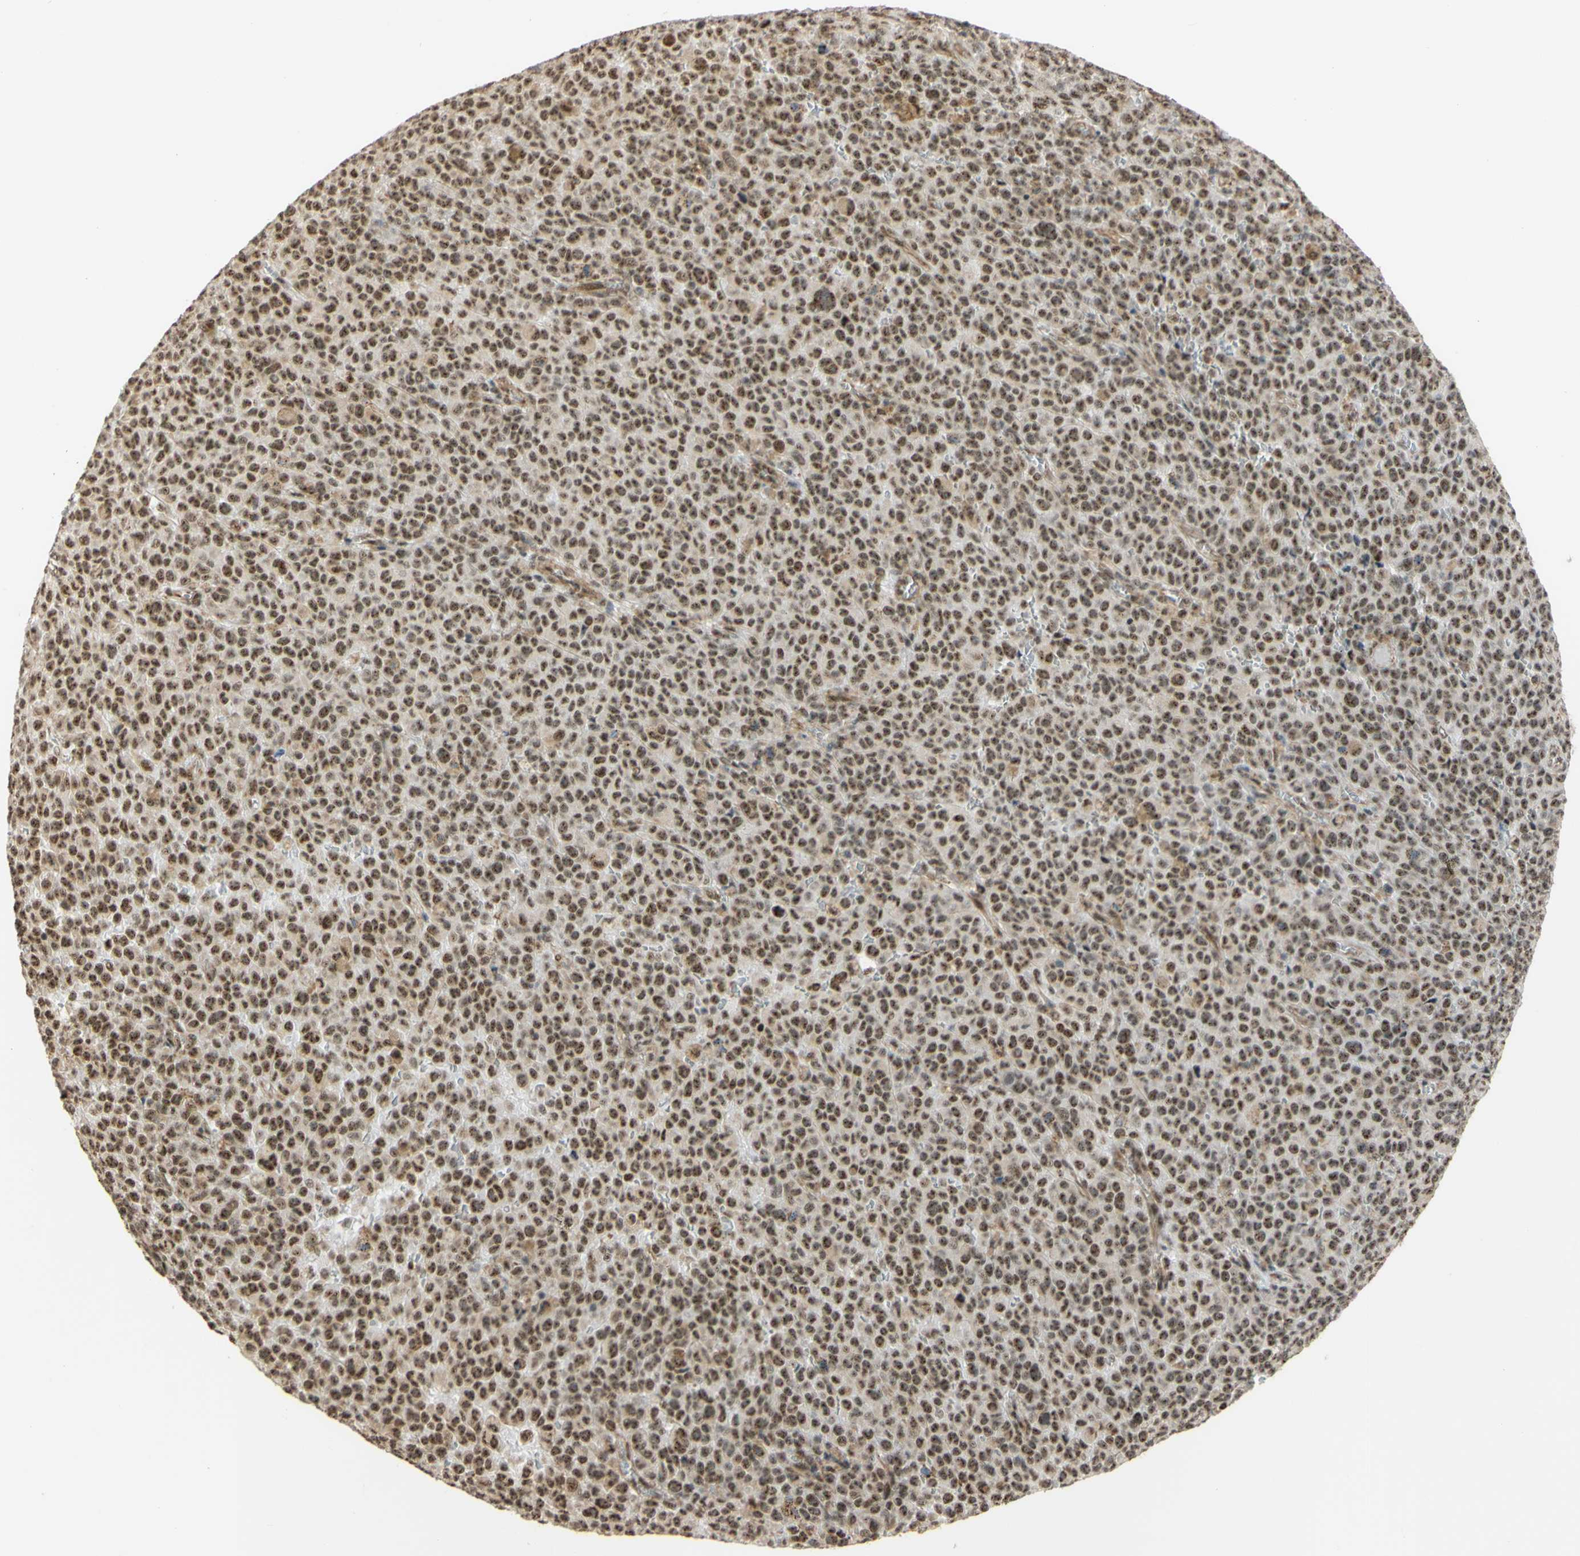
{"staining": {"intensity": "moderate", "quantity": ">75%", "location": "nuclear"}, "tissue": "melanoma", "cell_type": "Tumor cells", "image_type": "cancer", "snomed": [{"axis": "morphology", "description": "Malignant melanoma, NOS"}, {"axis": "topography", "description": "Skin"}], "caption": "A micrograph showing moderate nuclear positivity in about >75% of tumor cells in melanoma, as visualized by brown immunohistochemical staining.", "gene": "SAP18", "patient": {"sex": "female", "age": 82}}